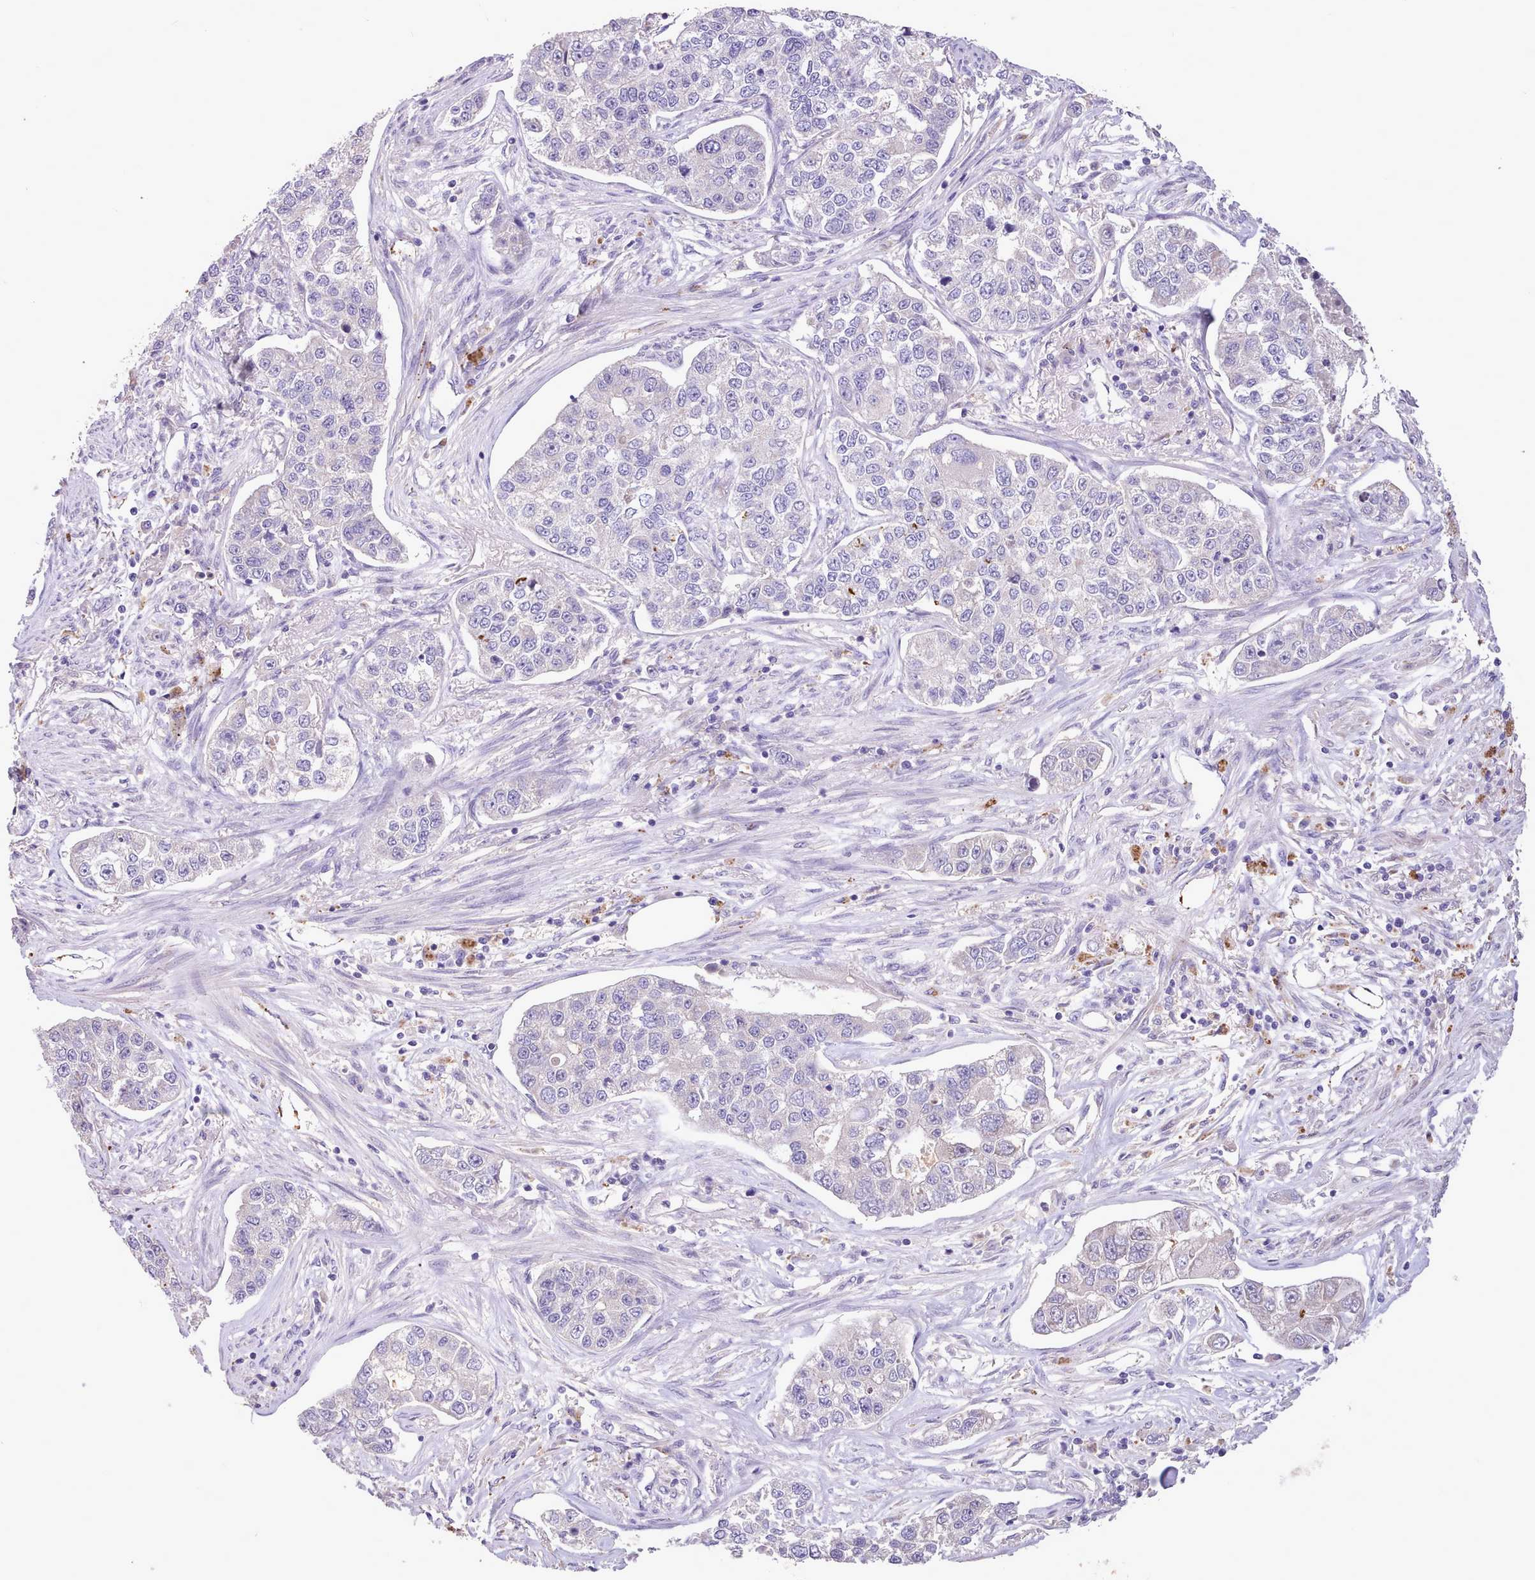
{"staining": {"intensity": "negative", "quantity": "none", "location": "none"}, "tissue": "lung cancer", "cell_type": "Tumor cells", "image_type": "cancer", "snomed": [{"axis": "morphology", "description": "Adenocarcinoma, NOS"}, {"axis": "topography", "description": "Lung"}], "caption": "Immunohistochemistry (IHC) of lung cancer exhibits no staining in tumor cells. (DAB (3,3'-diaminobenzidine) immunohistochemistry (IHC), high magnification).", "gene": "ZNF607", "patient": {"sex": "male", "age": 49}}